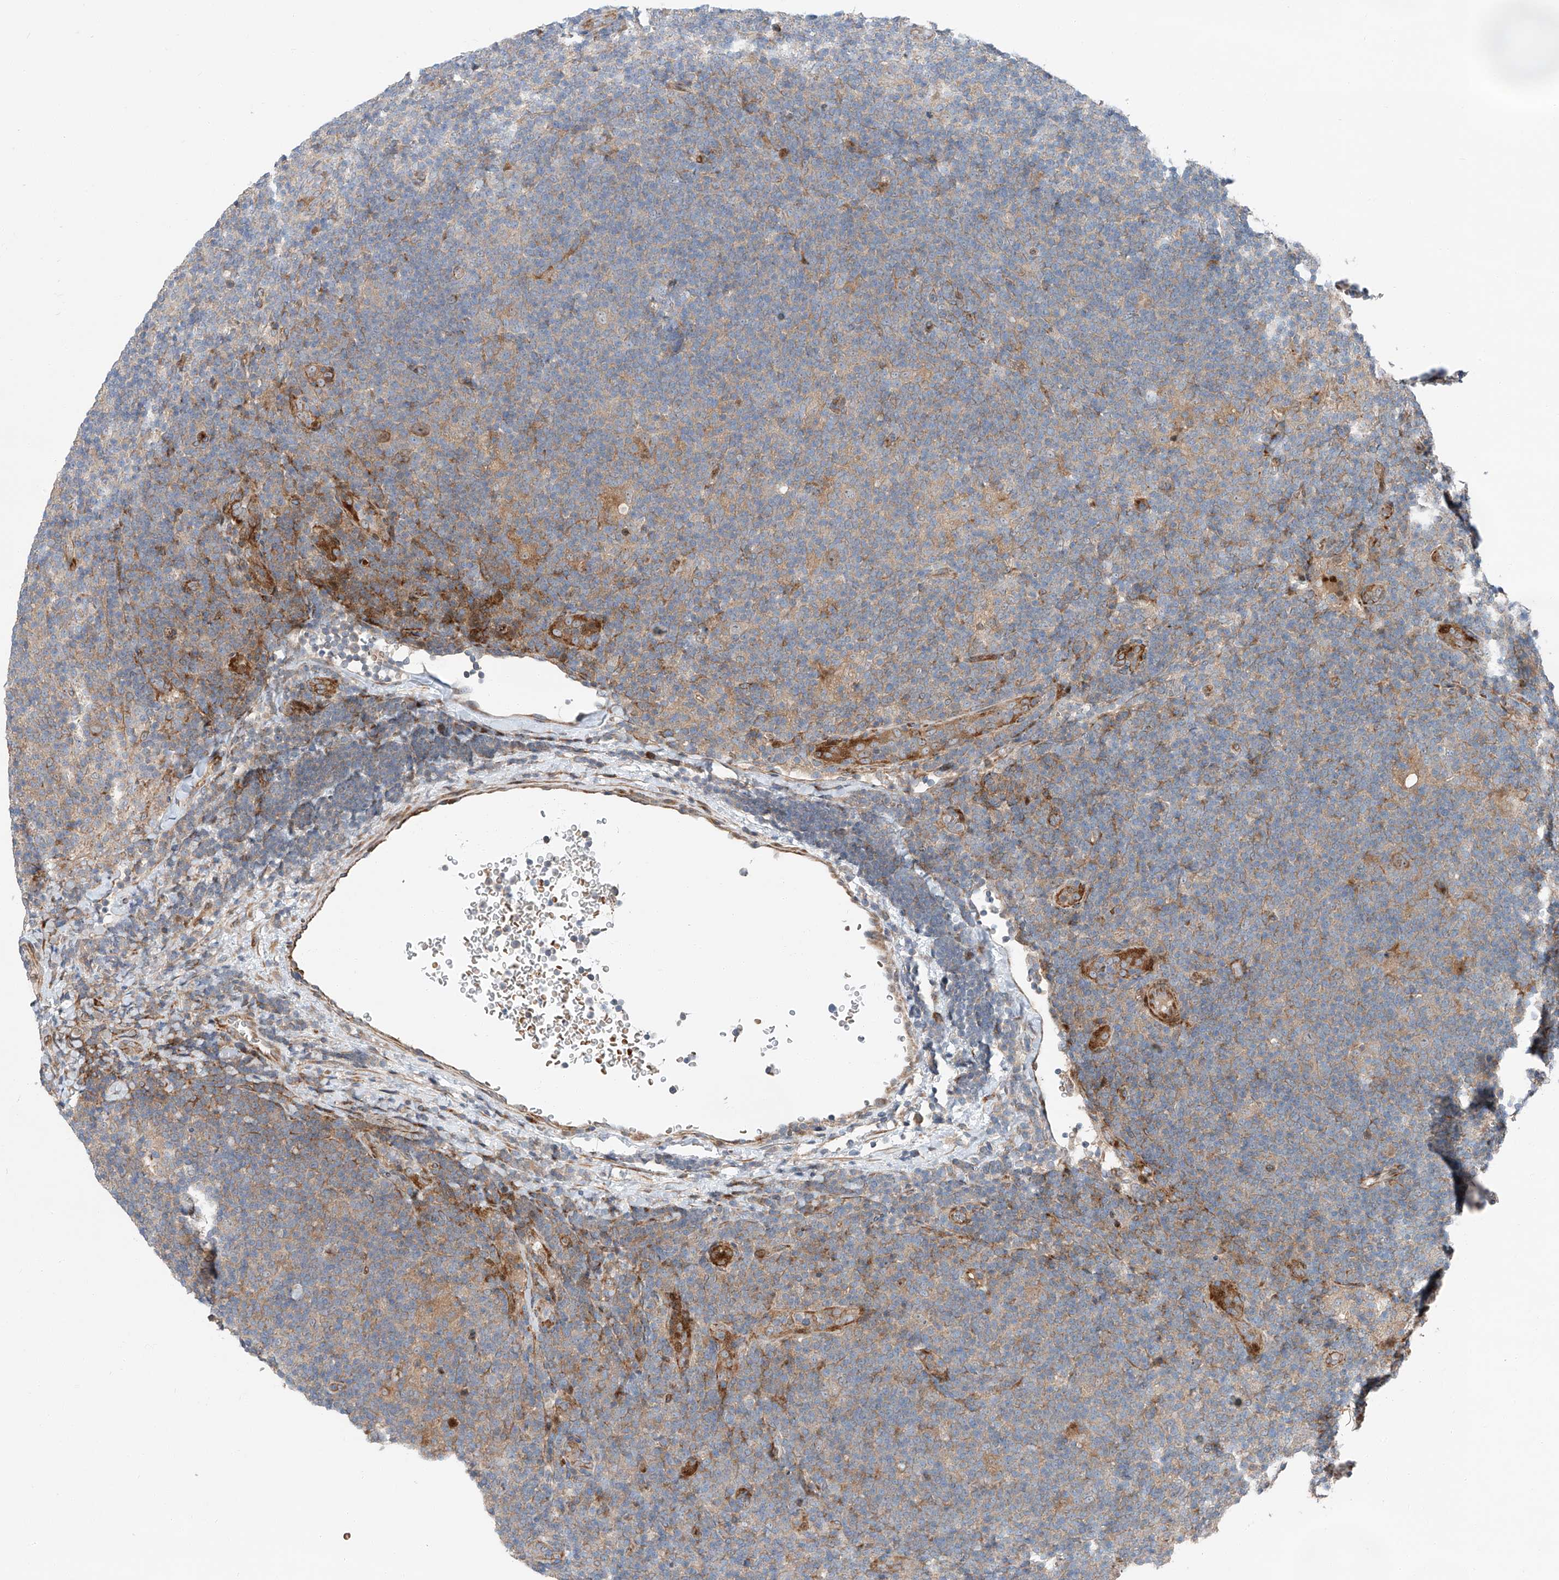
{"staining": {"intensity": "negative", "quantity": "none", "location": "none"}, "tissue": "lymphoma", "cell_type": "Tumor cells", "image_type": "cancer", "snomed": [{"axis": "morphology", "description": "Hodgkin's disease, NOS"}, {"axis": "topography", "description": "Lymph node"}], "caption": "Tumor cells show no significant staining in lymphoma. (Stains: DAB IHC with hematoxylin counter stain, Microscopy: brightfield microscopy at high magnification).", "gene": "USF3", "patient": {"sex": "female", "age": 57}}